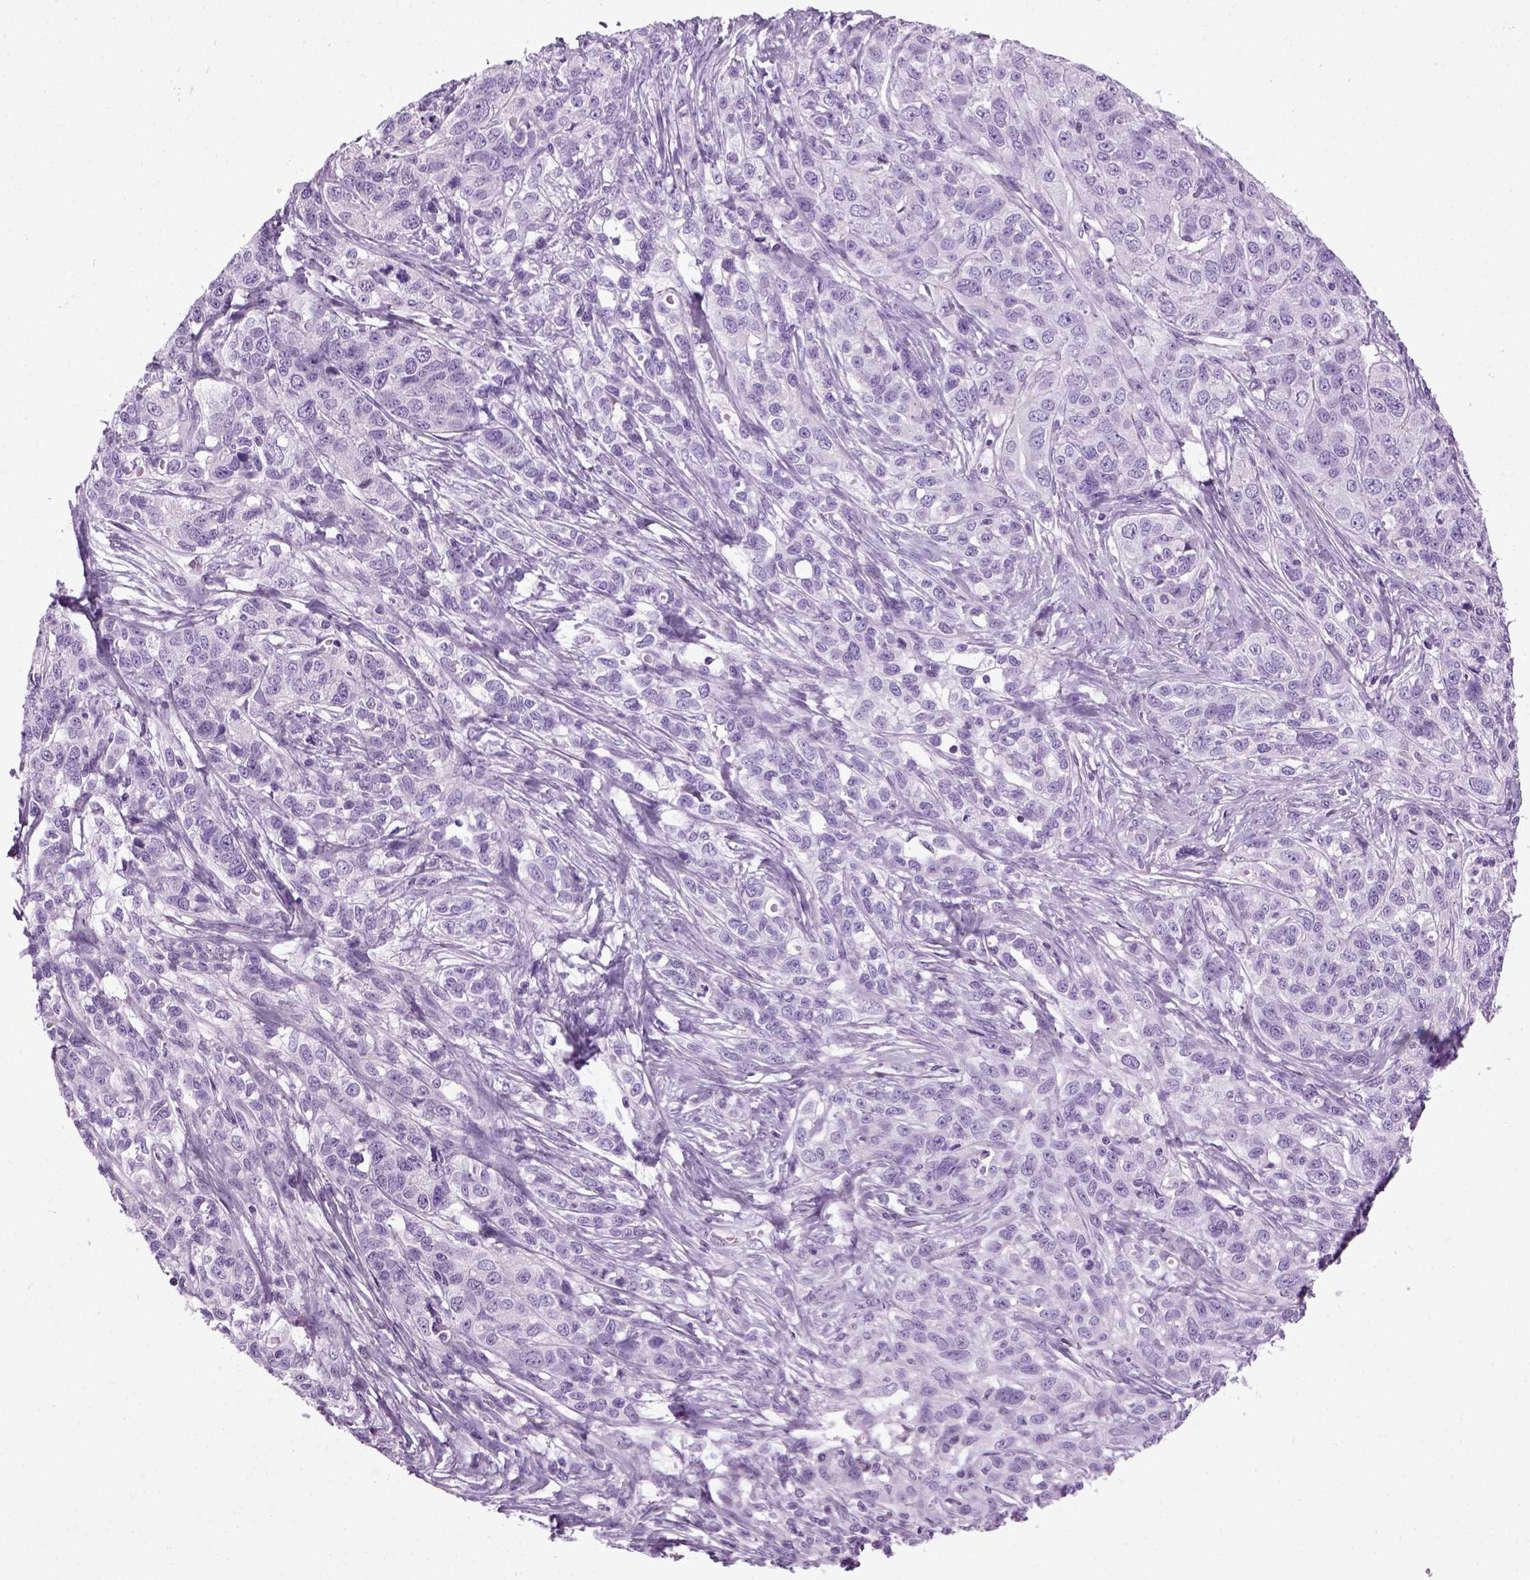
{"staining": {"intensity": "negative", "quantity": "none", "location": "none"}, "tissue": "ovarian cancer", "cell_type": "Tumor cells", "image_type": "cancer", "snomed": [{"axis": "morphology", "description": "Cystadenocarcinoma, serous, NOS"}, {"axis": "topography", "description": "Ovary"}], "caption": "The micrograph demonstrates no staining of tumor cells in serous cystadenocarcinoma (ovarian).", "gene": "HMCN2", "patient": {"sex": "female", "age": 71}}